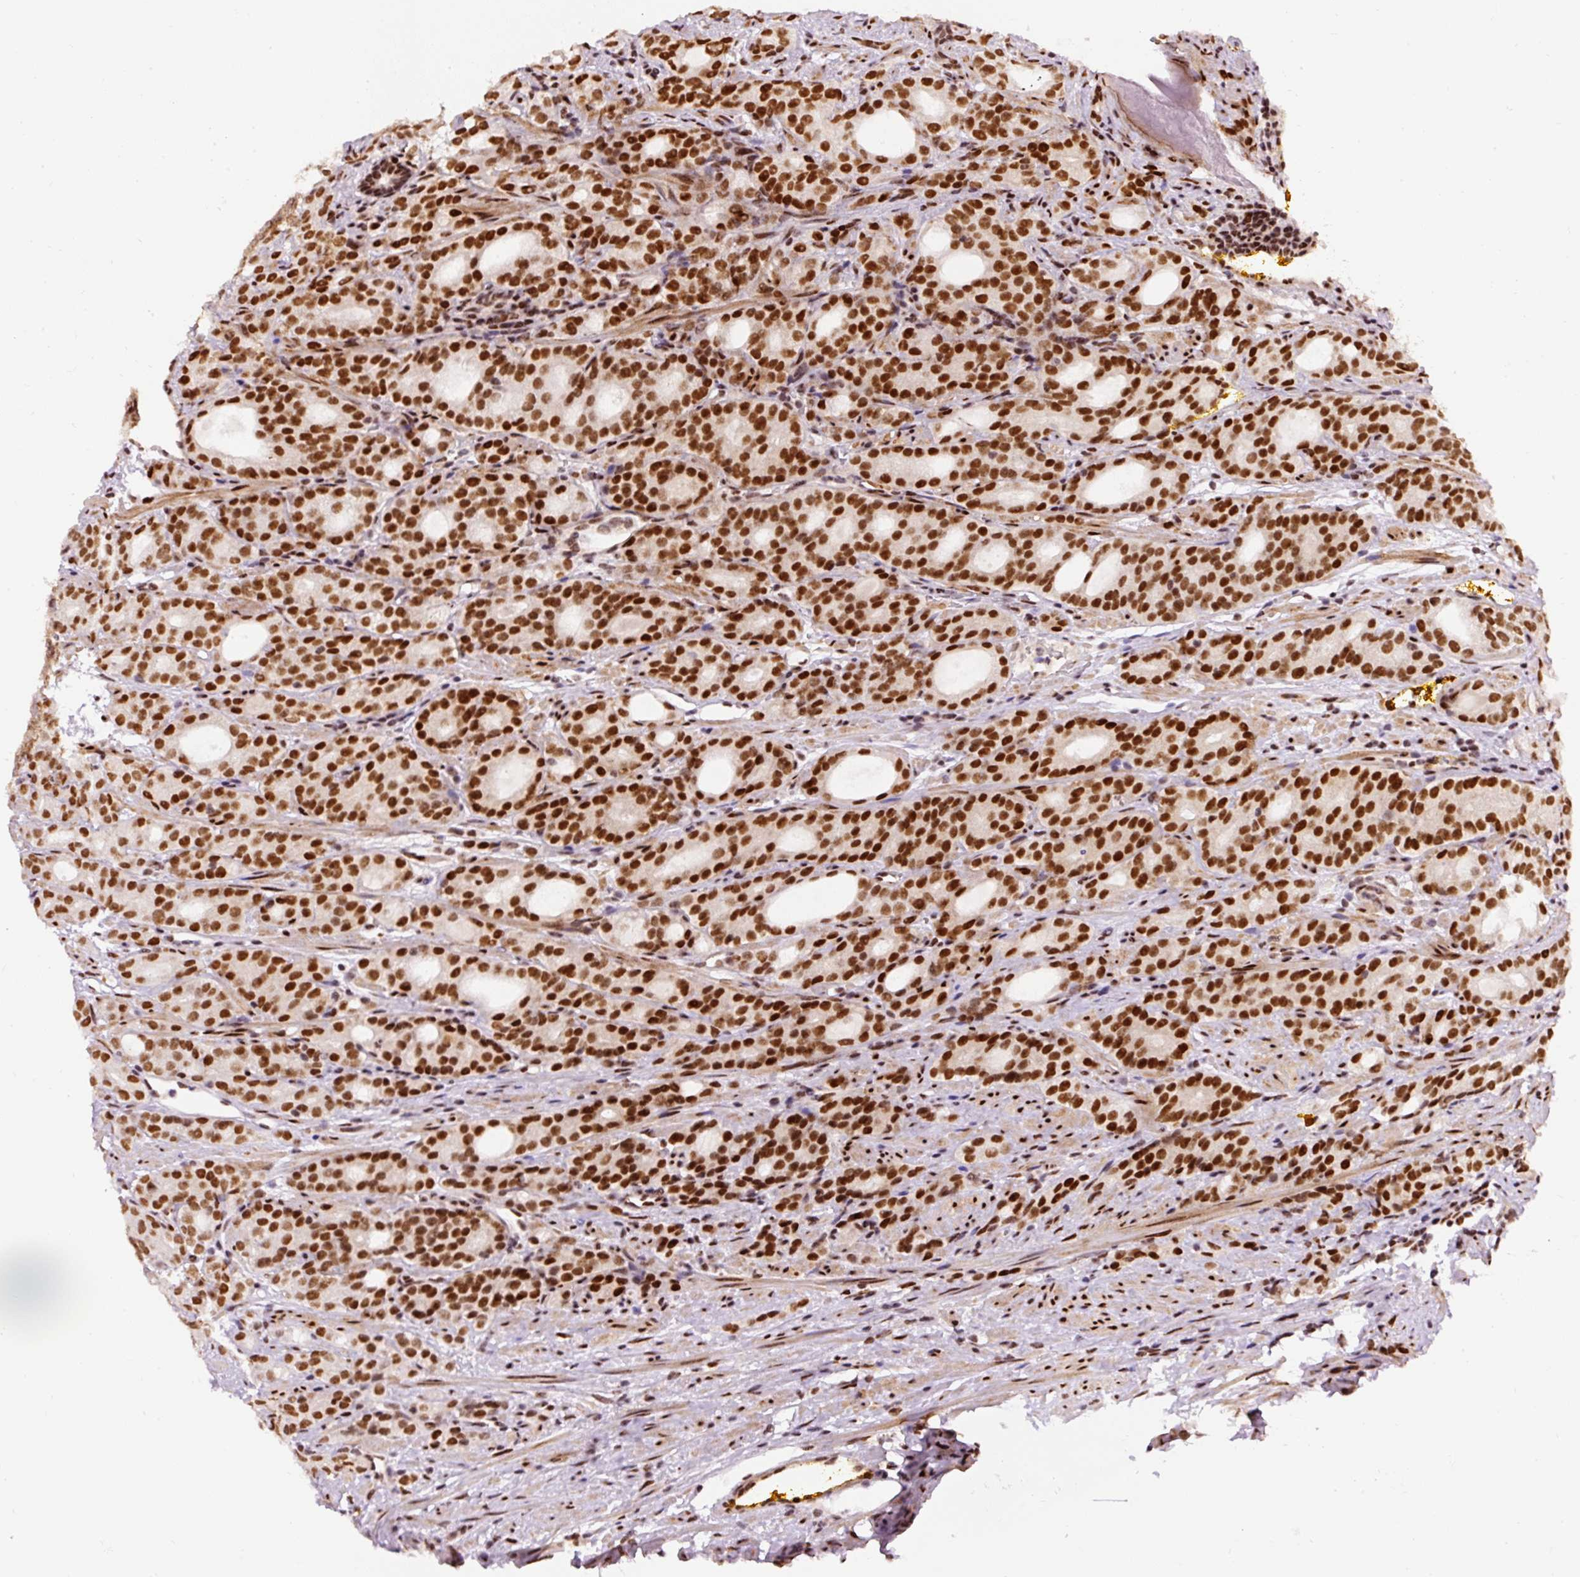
{"staining": {"intensity": "strong", "quantity": ">75%", "location": "nuclear"}, "tissue": "prostate cancer", "cell_type": "Tumor cells", "image_type": "cancer", "snomed": [{"axis": "morphology", "description": "Adenocarcinoma, High grade"}, {"axis": "topography", "description": "Prostate"}], "caption": "This image displays IHC staining of prostate cancer (adenocarcinoma (high-grade)), with high strong nuclear positivity in about >75% of tumor cells.", "gene": "HNRNPC", "patient": {"sex": "male", "age": 64}}